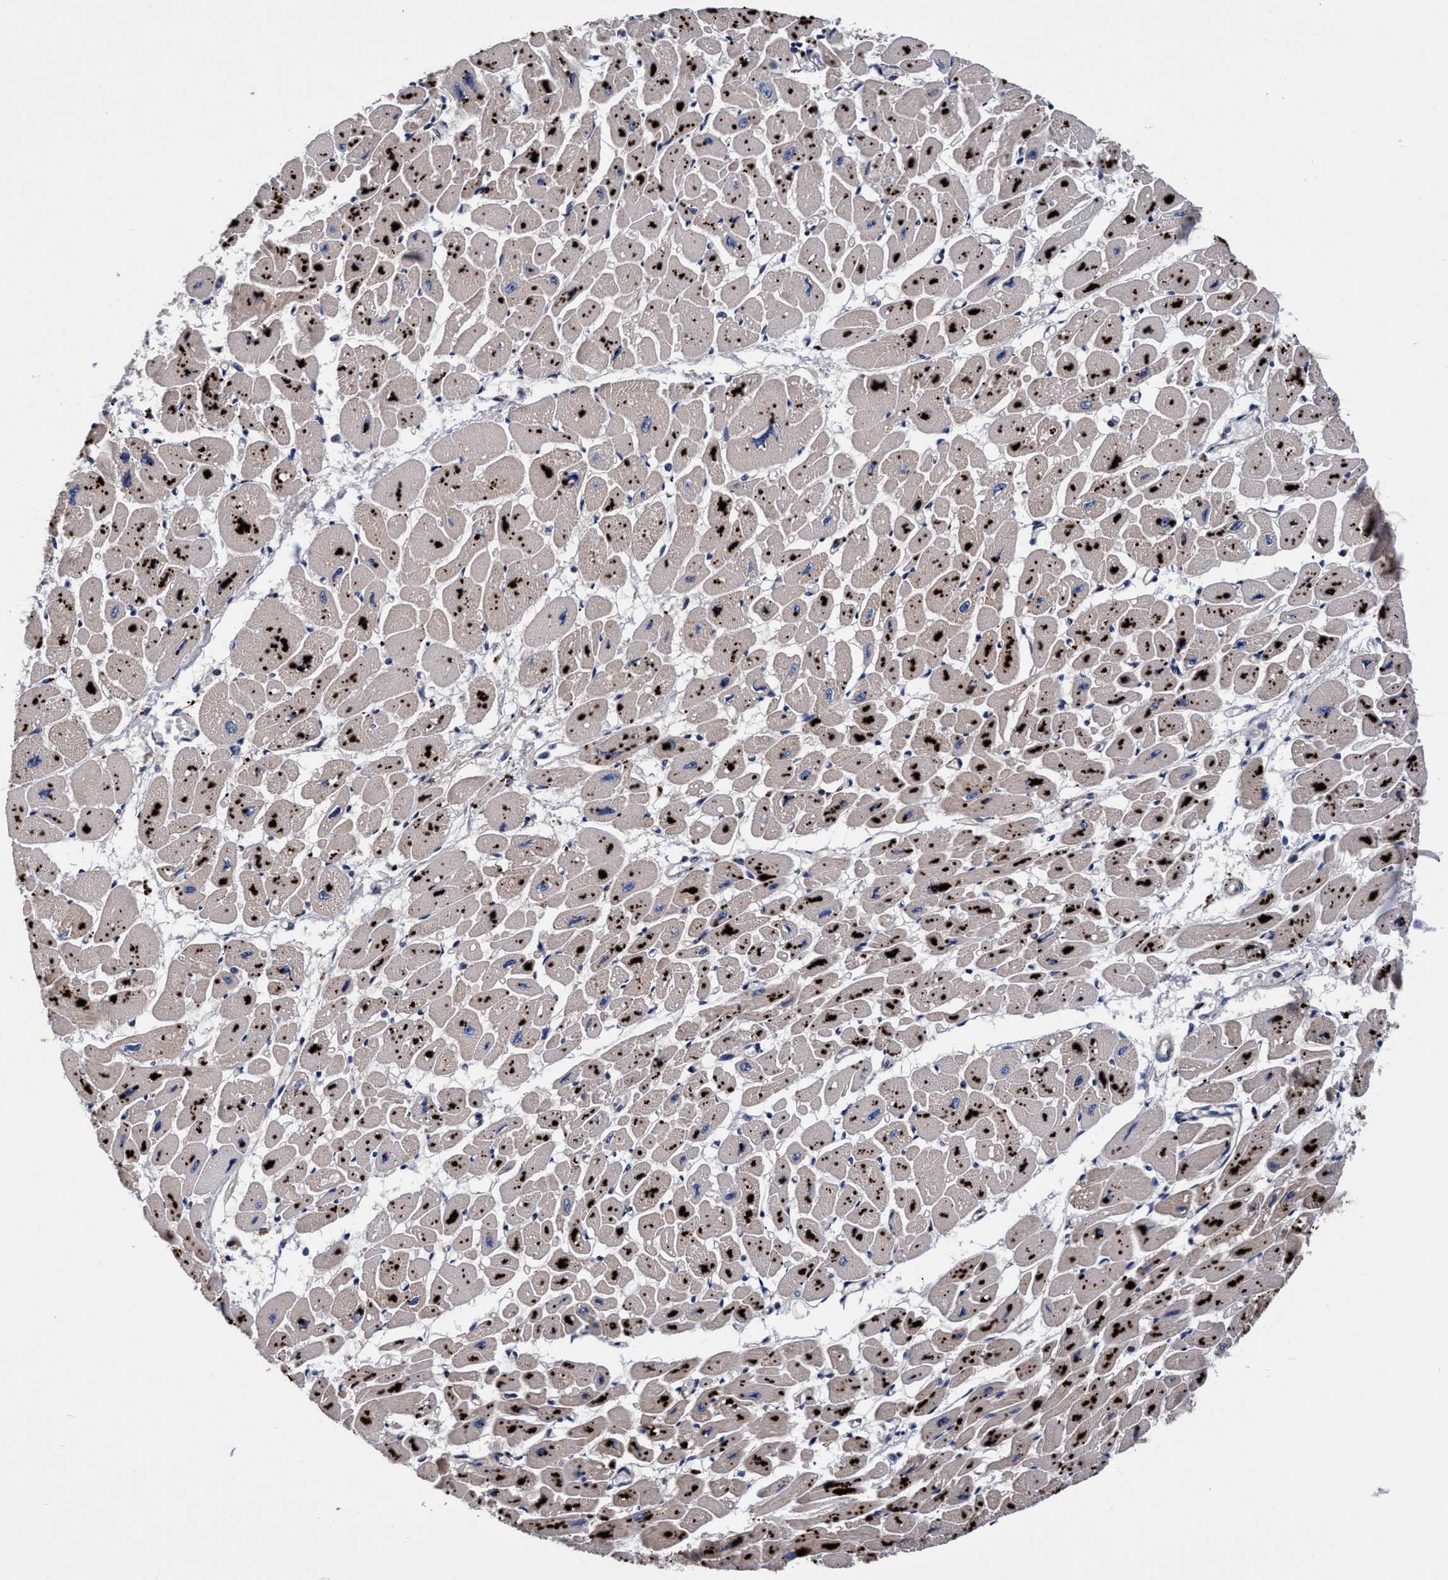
{"staining": {"intensity": "moderate", "quantity": ">75%", "location": "cytoplasmic/membranous"}, "tissue": "heart muscle", "cell_type": "Cardiomyocytes", "image_type": "normal", "snomed": [{"axis": "morphology", "description": "Normal tissue, NOS"}, {"axis": "topography", "description": "Heart"}], "caption": "IHC photomicrograph of normal heart muscle: heart muscle stained using immunohistochemistry reveals medium levels of moderate protein expression localized specifically in the cytoplasmic/membranous of cardiomyocytes, appearing as a cytoplasmic/membranous brown color.", "gene": "RNF208", "patient": {"sex": "female", "age": 54}}